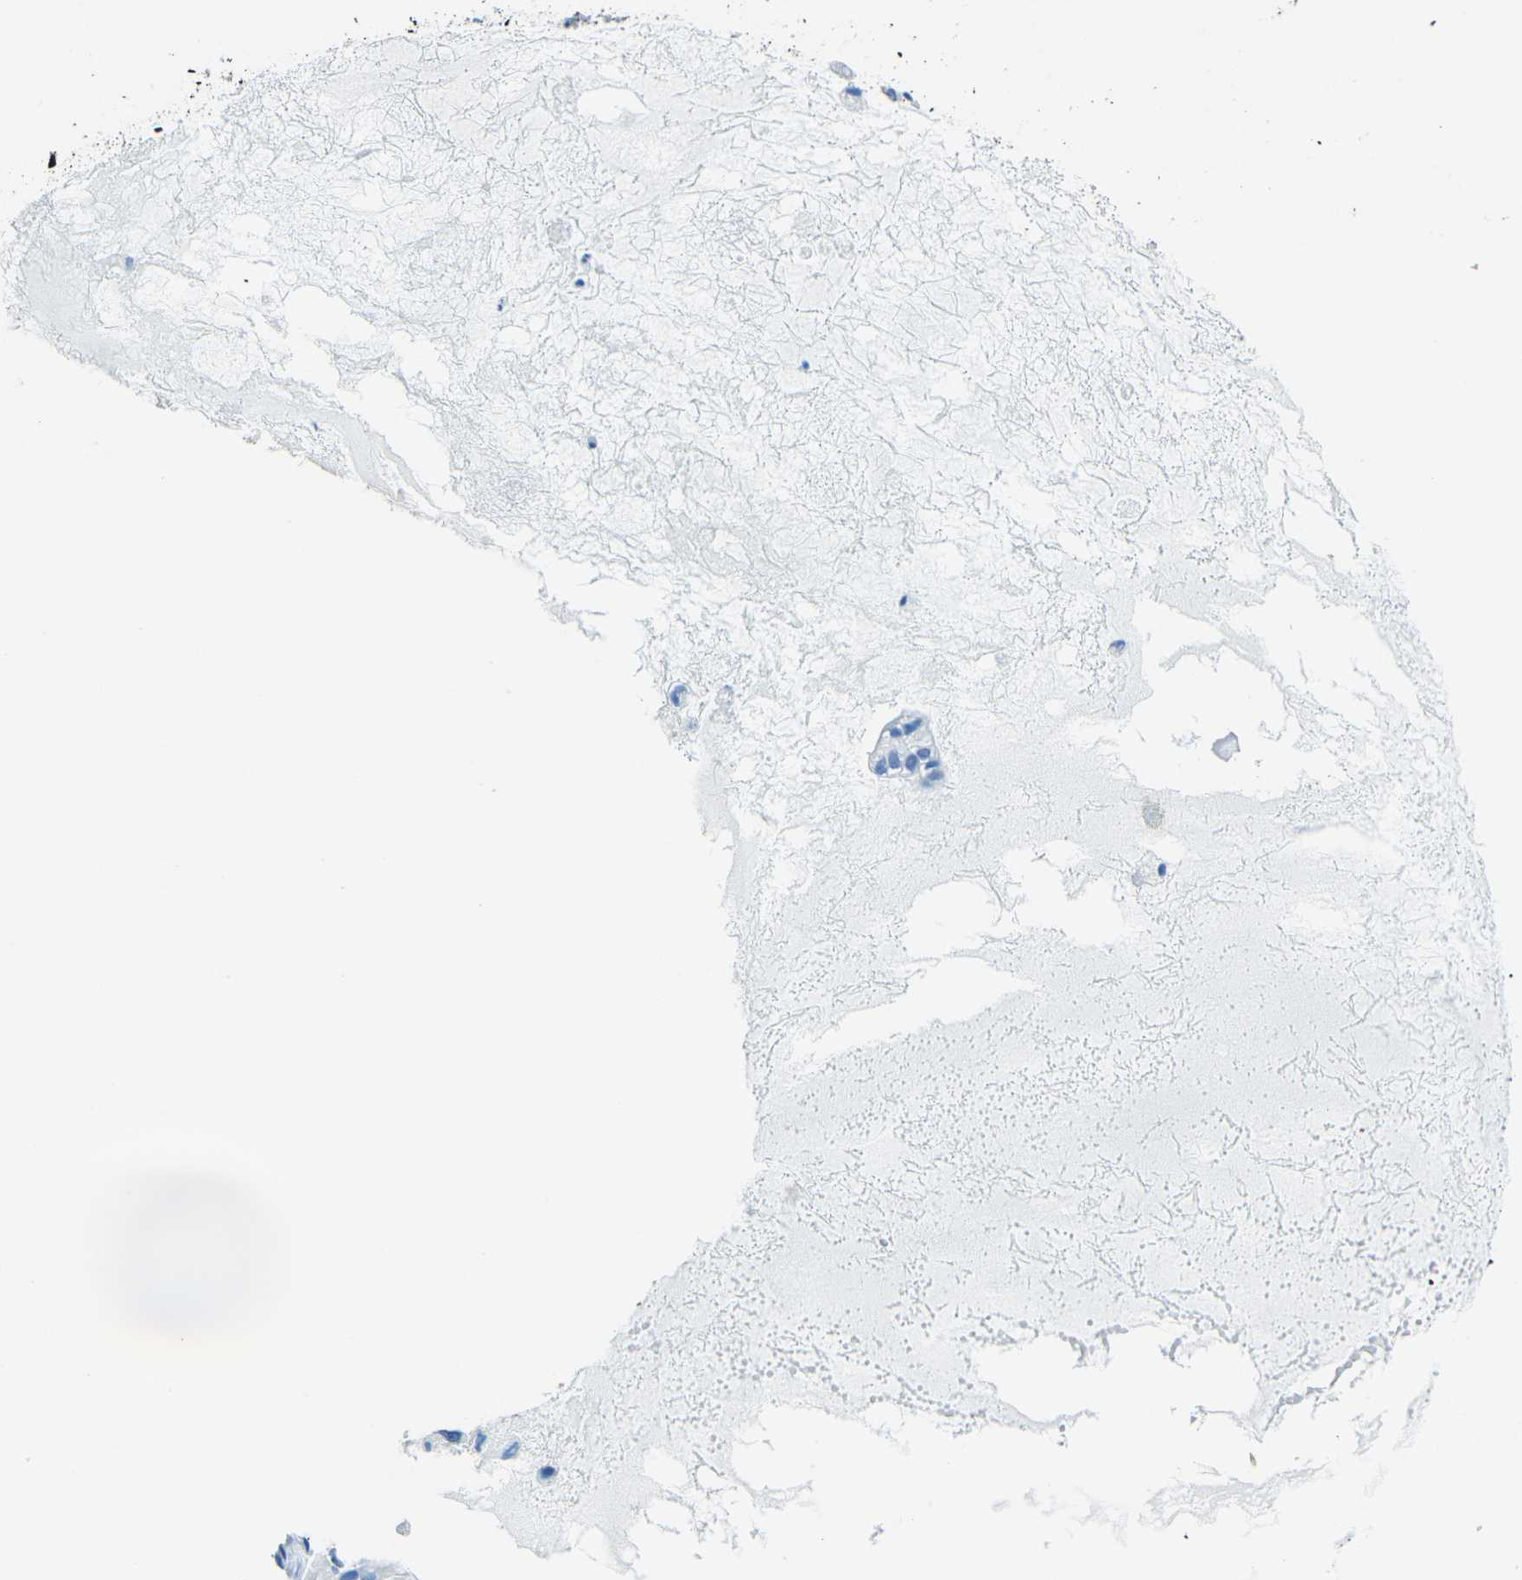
{"staining": {"intensity": "negative", "quantity": "none", "location": "none"}, "tissue": "ovarian cancer", "cell_type": "Tumor cells", "image_type": "cancer", "snomed": [{"axis": "morphology", "description": "Cystadenocarcinoma, mucinous, NOS"}, {"axis": "topography", "description": "Ovary"}], "caption": "Protein analysis of mucinous cystadenocarcinoma (ovarian) exhibits no significant expression in tumor cells.", "gene": "MYH8", "patient": {"sex": "female", "age": 80}}